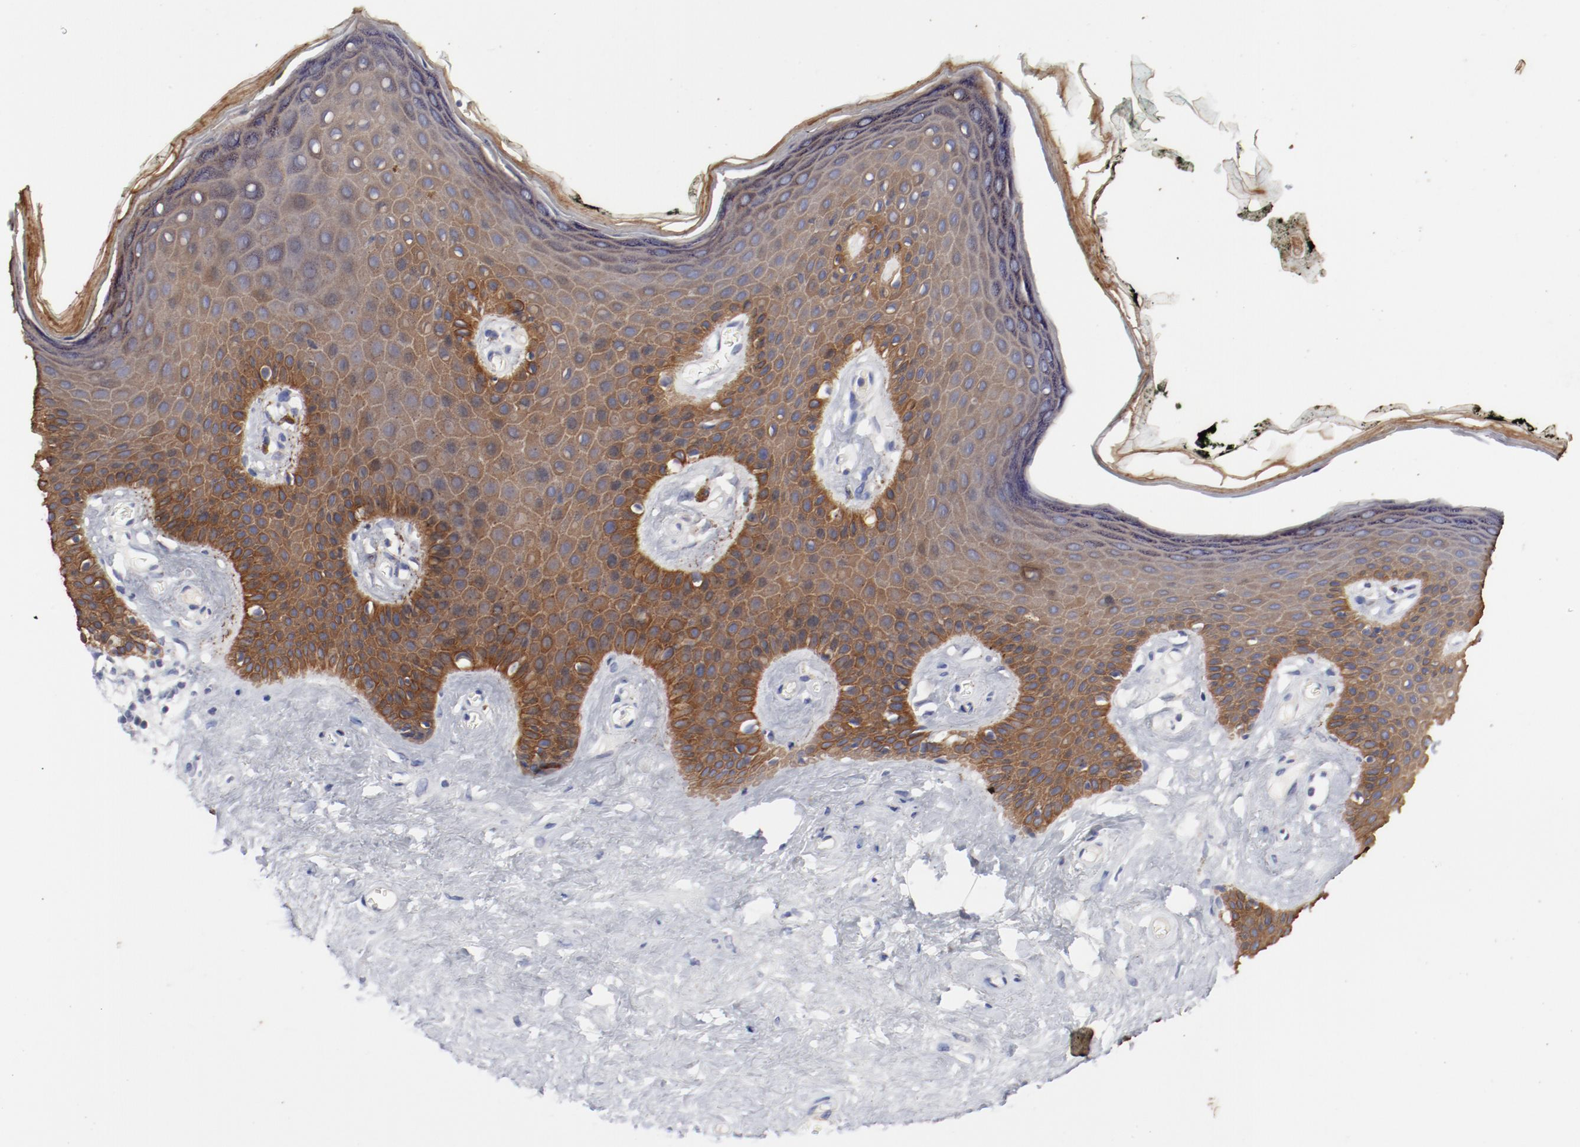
{"staining": {"intensity": "moderate", "quantity": "25%-75%", "location": "cytoplasmic/membranous"}, "tissue": "skin", "cell_type": "Epidermal cells", "image_type": "normal", "snomed": [{"axis": "morphology", "description": "Normal tissue, NOS"}, {"axis": "morphology", "description": "Inflammation, NOS"}, {"axis": "topography", "description": "Vulva"}], "caption": "Immunohistochemistry (IHC) (DAB (3,3'-diaminobenzidine)) staining of unremarkable skin exhibits moderate cytoplasmic/membranous protein positivity in approximately 25%-75% of epidermal cells.", "gene": "TSPAN6", "patient": {"sex": "female", "age": 84}}